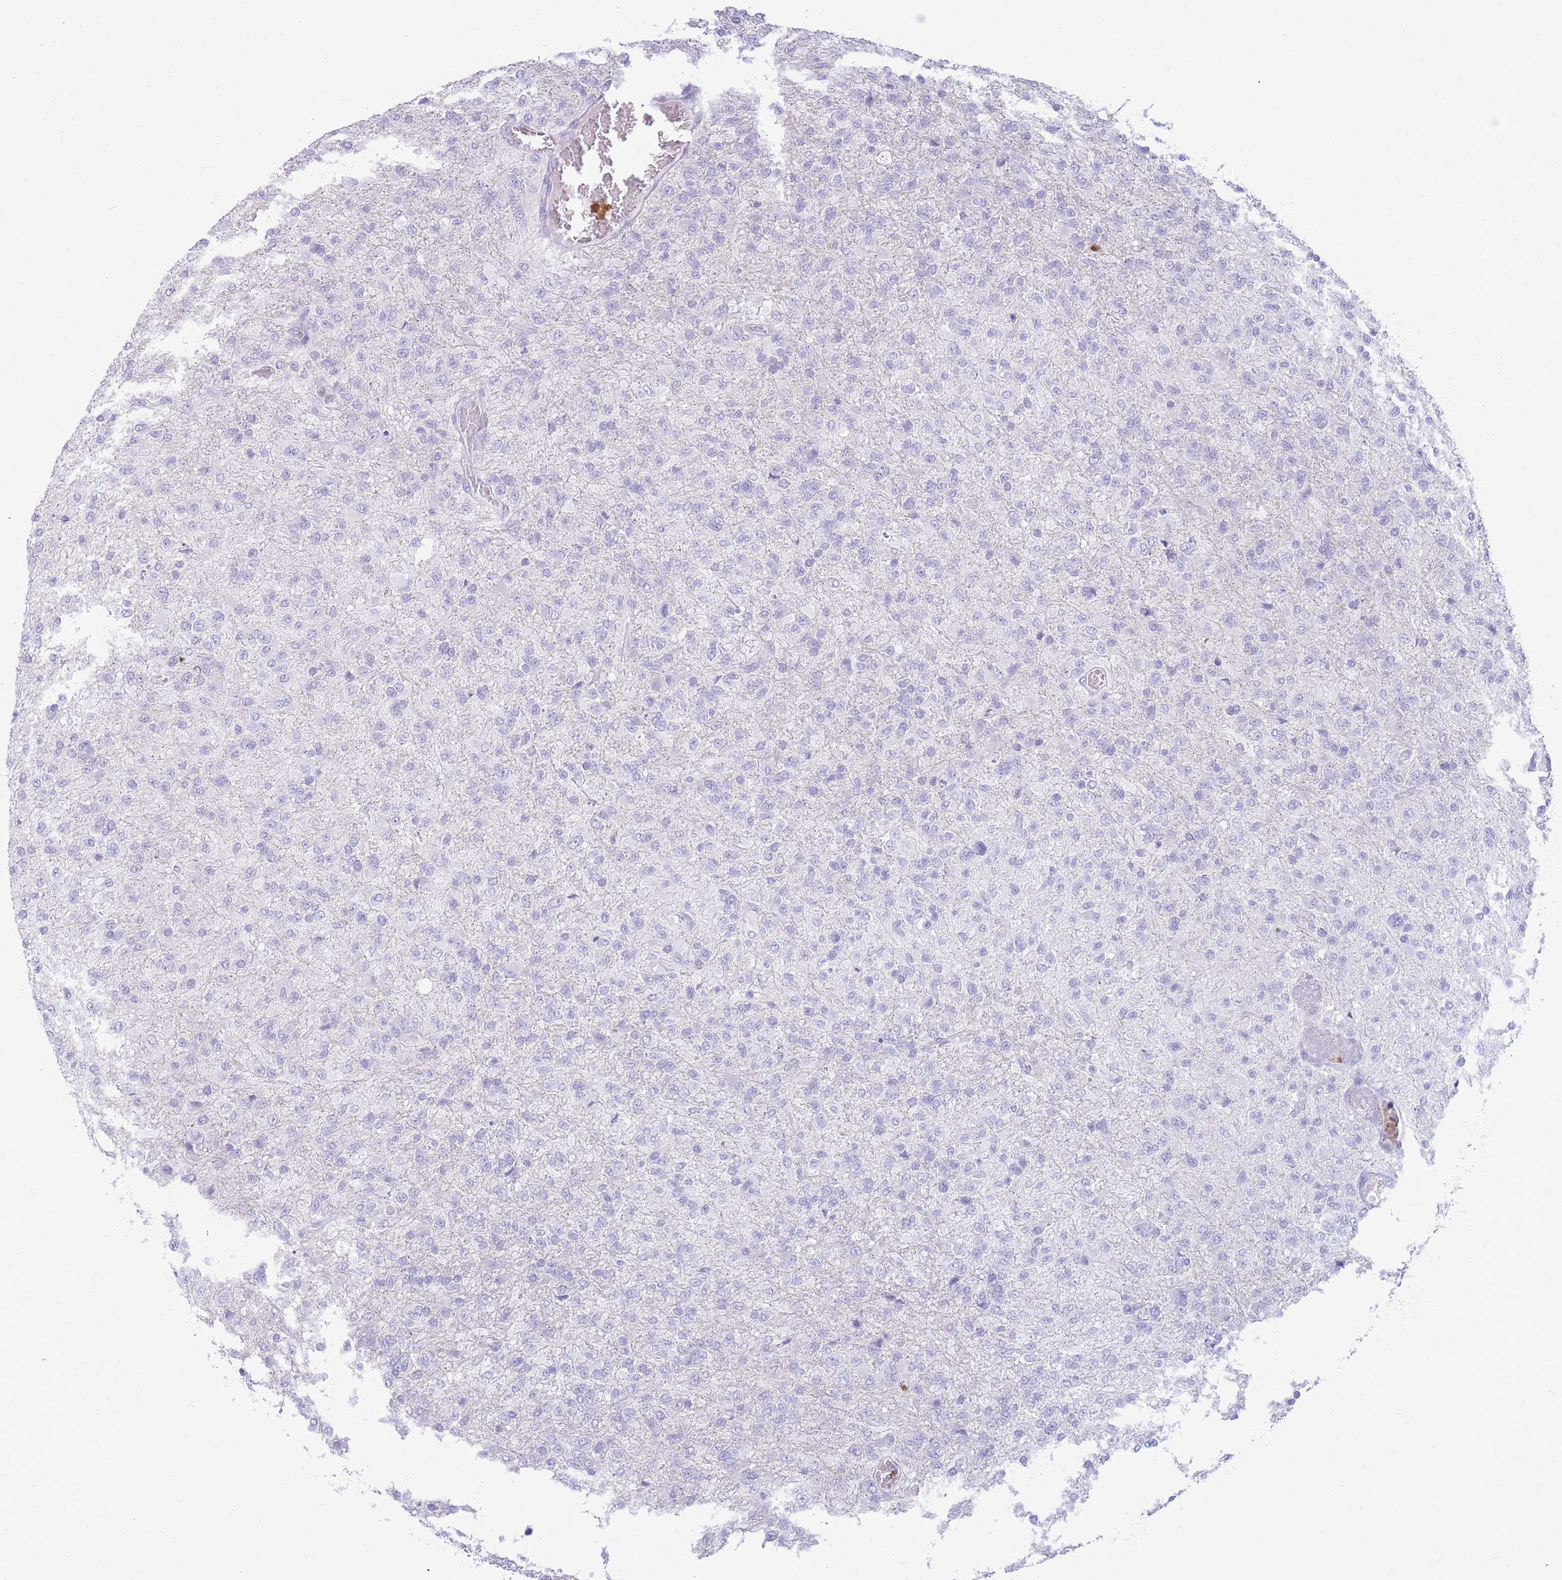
{"staining": {"intensity": "negative", "quantity": "none", "location": "none"}, "tissue": "glioma", "cell_type": "Tumor cells", "image_type": "cancer", "snomed": [{"axis": "morphology", "description": "Glioma, malignant, High grade"}, {"axis": "topography", "description": "Brain"}], "caption": "There is no significant expression in tumor cells of glioma.", "gene": "TPSAB1", "patient": {"sex": "female", "age": 74}}